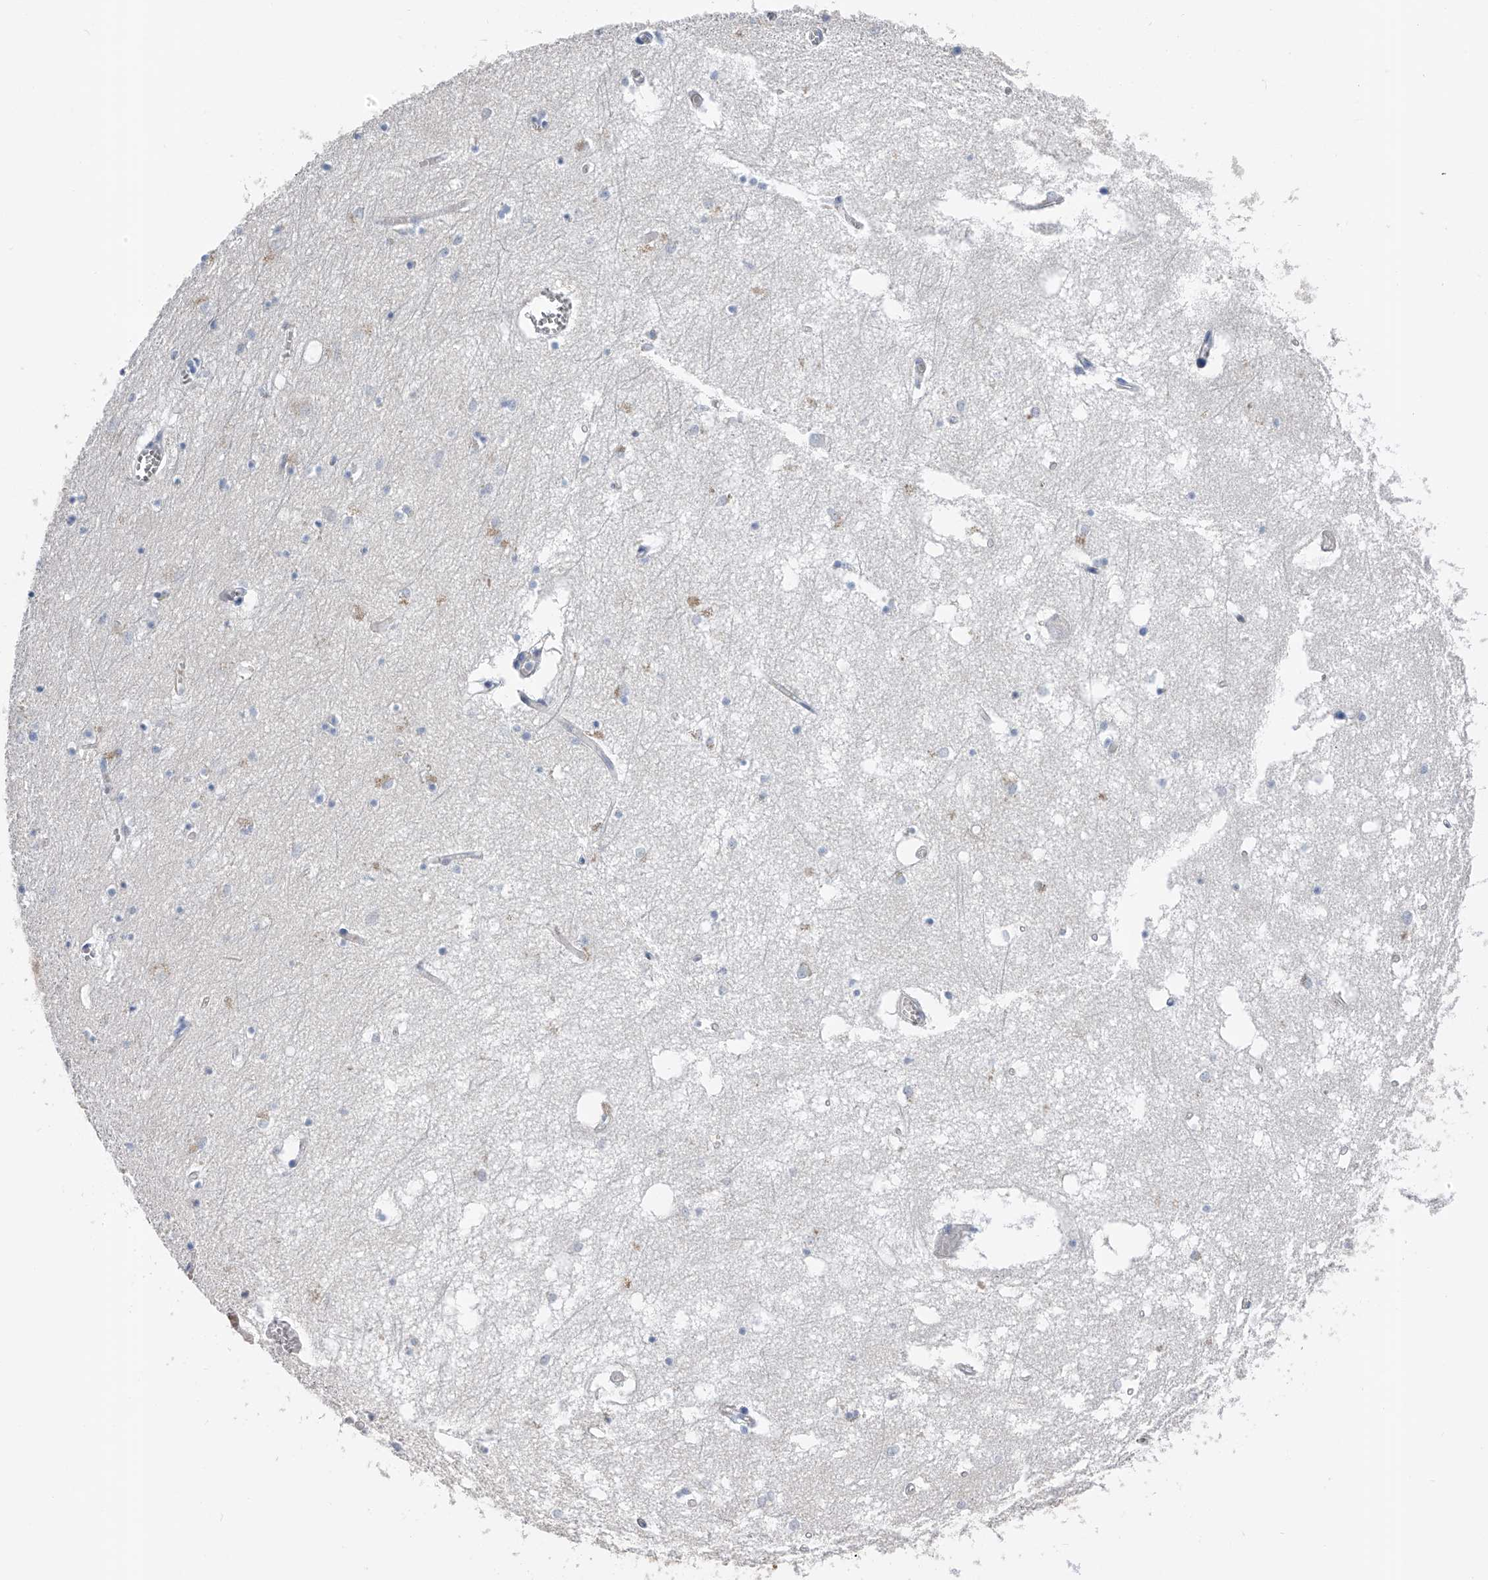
{"staining": {"intensity": "negative", "quantity": "none", "location": "none"}, "tissue": "hippocampus", "cell_type": "Glial cells", "image_type": "normal", "snomed": [{"axis": "morphology", "description": "Normal tissue, NOS"}, {"axis": "topography", "description": "Hippocampus"}], "caption": "A high-resolution micrograph shows IHC staining of benign hippocampus, which exhibits no significant staining in glial cells.", "gene": "RWDD2A", "patient": {"sex": "male", "age": 70}}